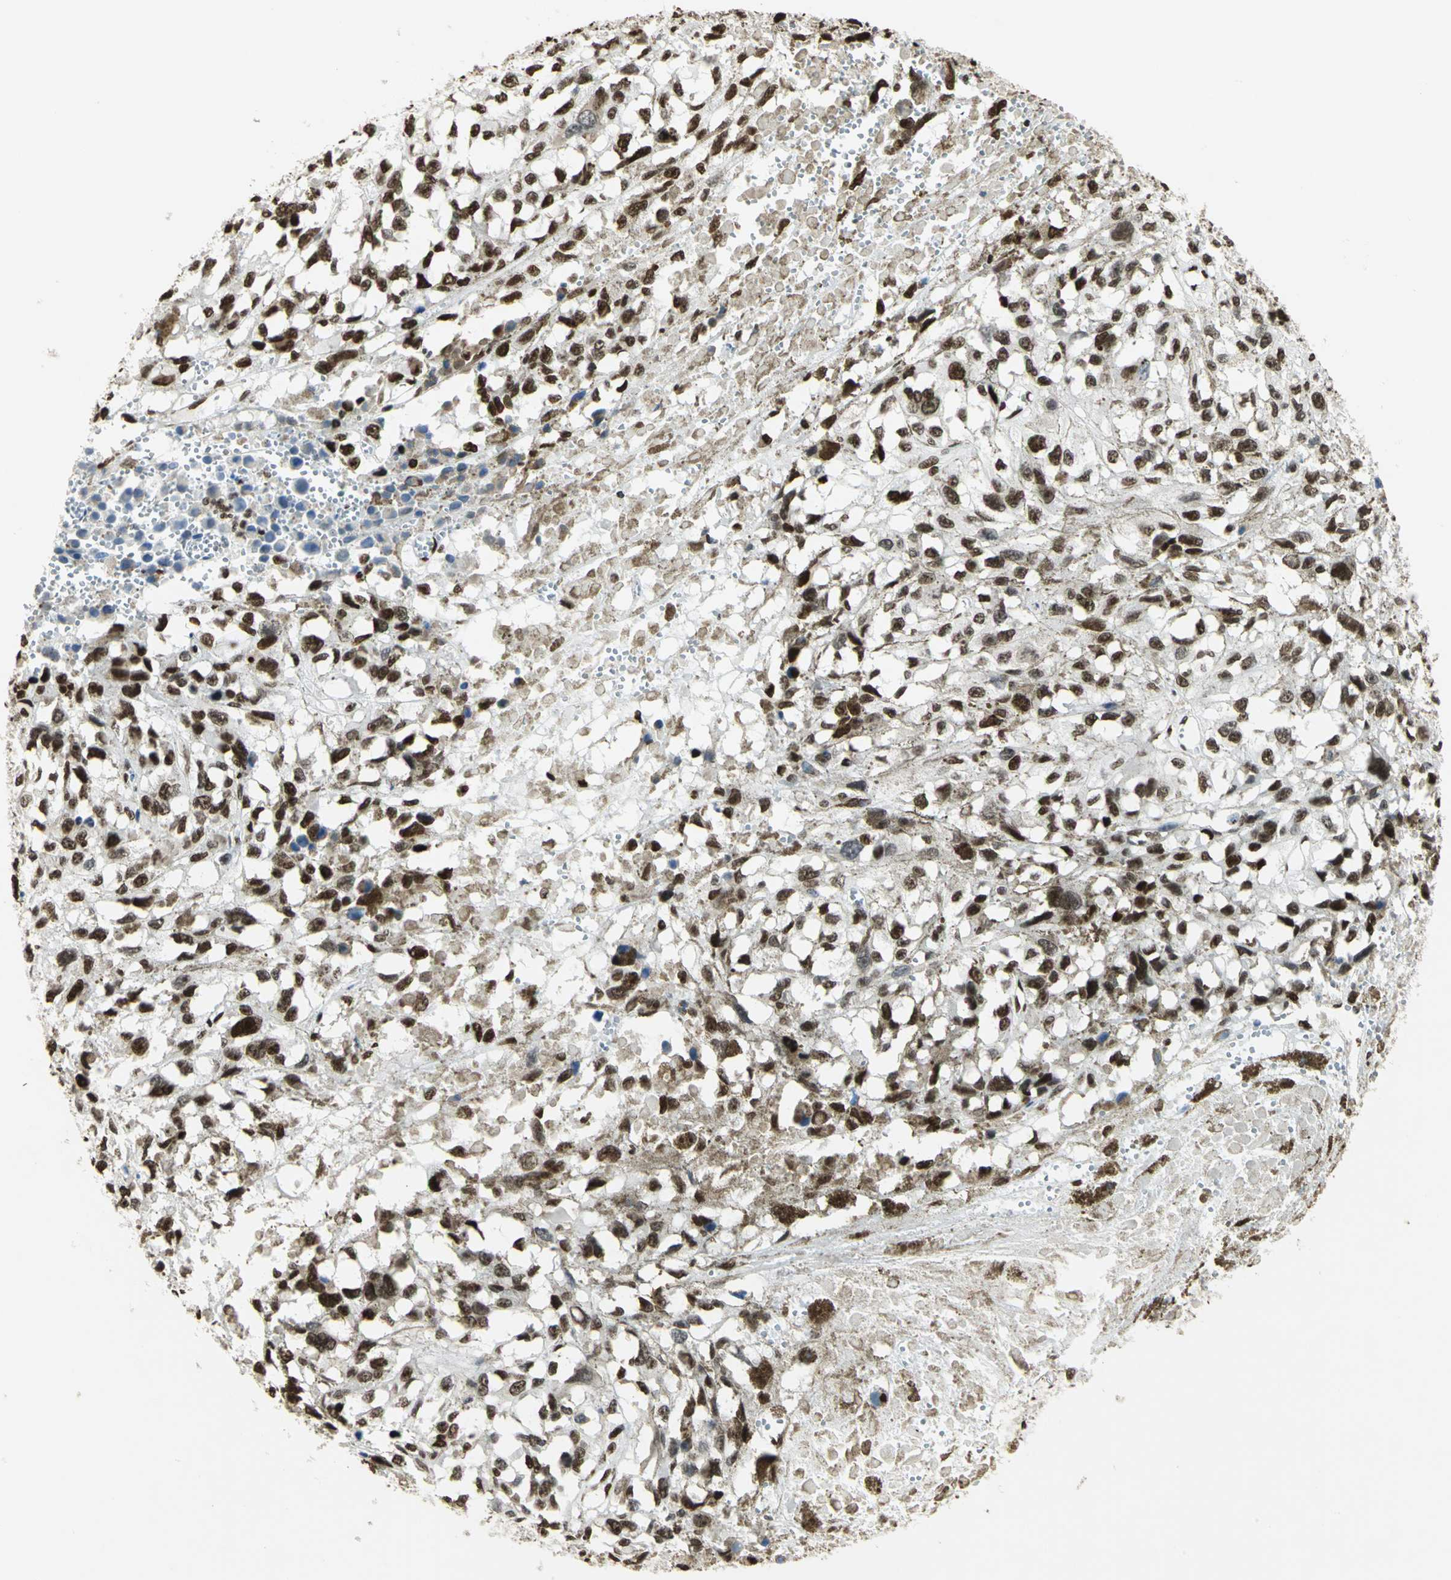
{"staining": {"intensity": "strong", "quantity": ">75%", "location": "nuclear"}, "tissue": "melanoma", "cell_type": "Tumor cells", "image_type": "cancer", "snomed": [{"axis": "morphology", "description": "Malignant melanoma, Metastatic site"}, {"axis": "topography", "description": "Lymph node"}], "caption": "Immunohistochemical staining of human malignant melanoma (metastatic site) reveals strong nuclear protein expression in about >75% of tumor cells.", "gene": "HMGB1", "patient": {"sex": "male", "age": 59}}